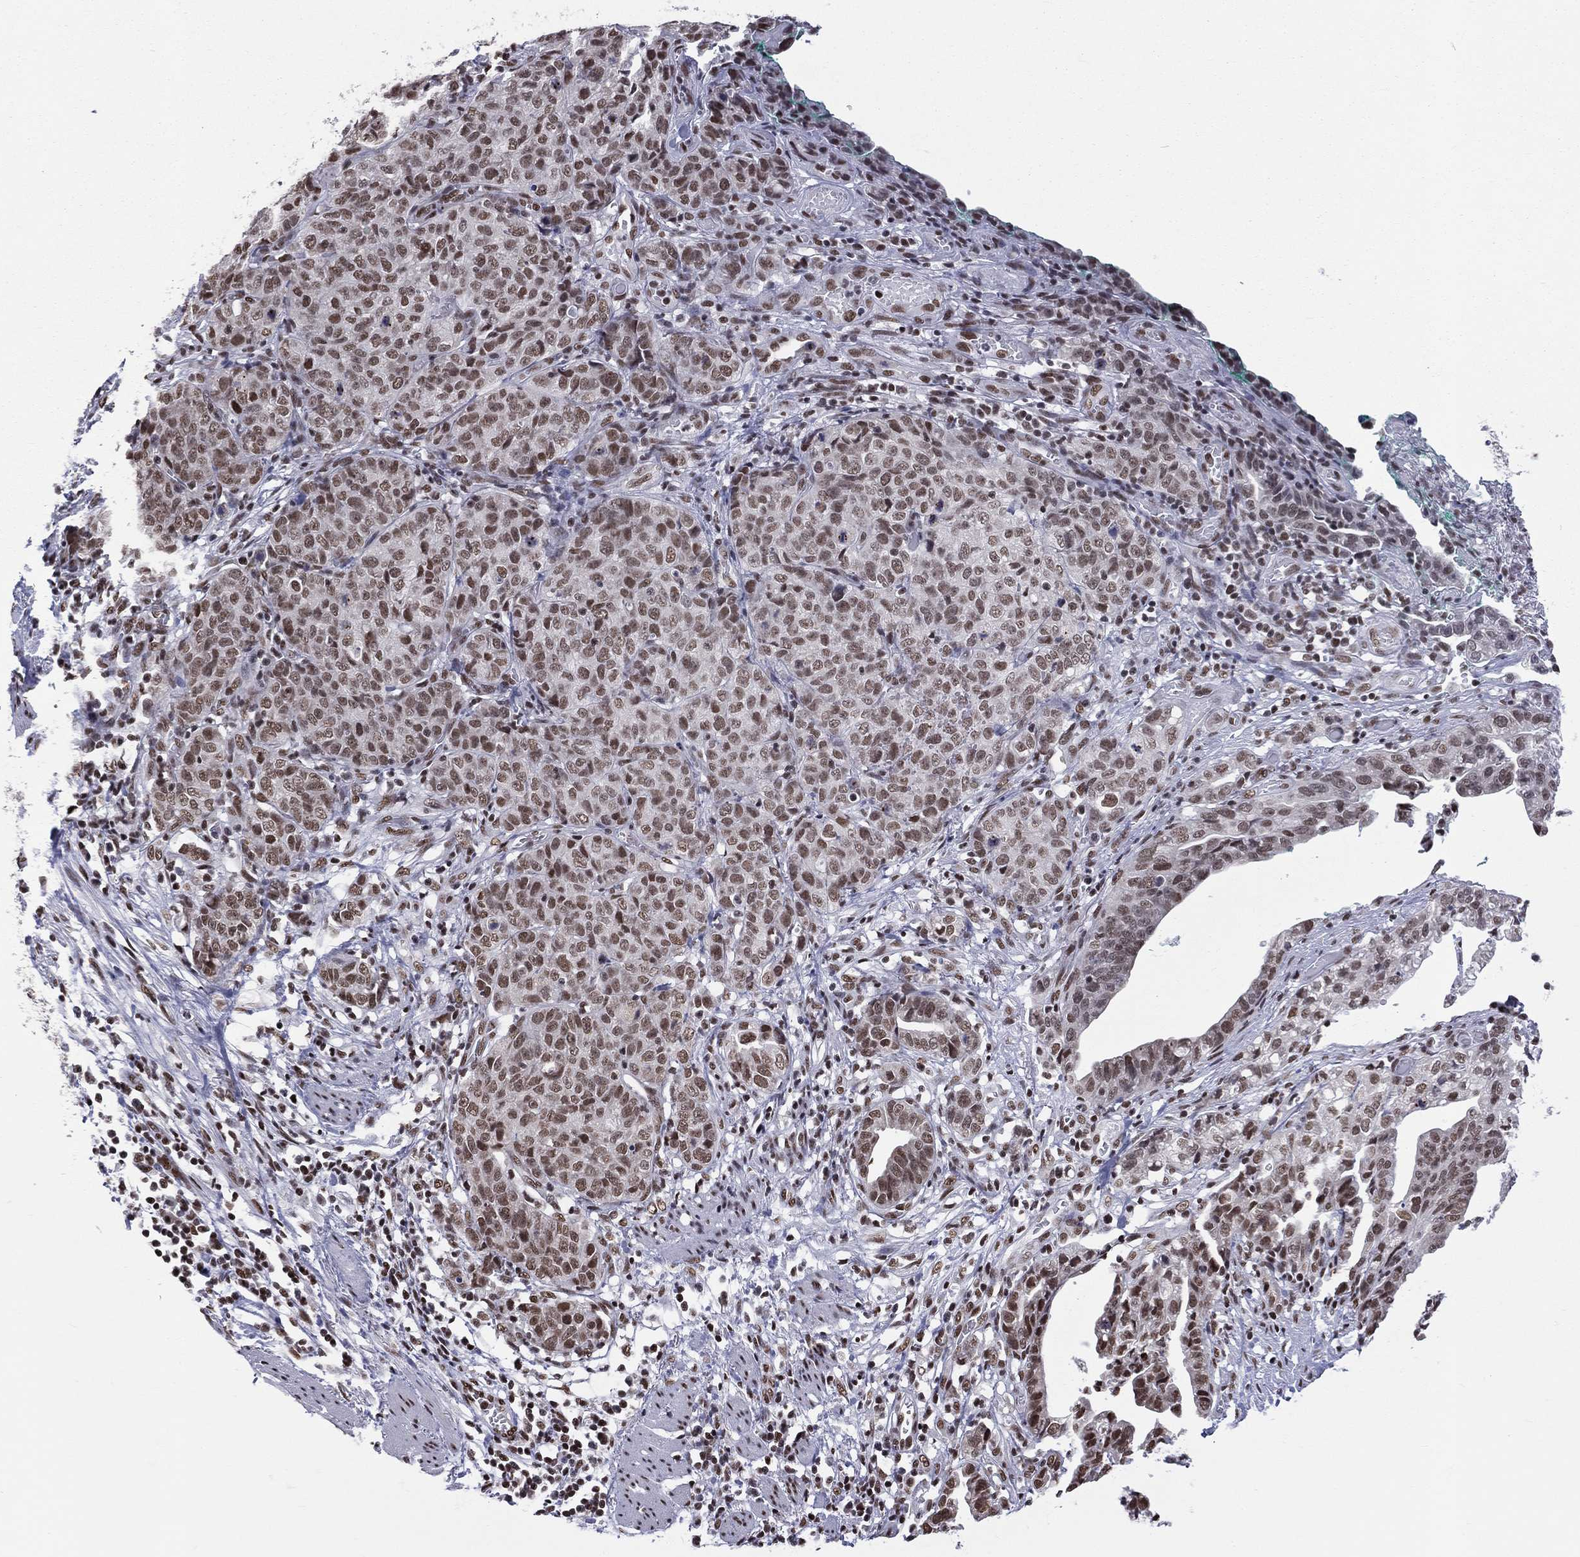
{"staining": {"intensity": "moderate", "quantity": ">75%", "location": "nuclear"}, "tissue": "stomach cancer", "cell_type": "Tumor cells", "image_type": "cancer", "snomed": [{"axis": "morphology", "description": "Adenocarcinoma, NOS"}, {"axis": "topography", "description": "Stomach, upper"}], "caption": "Moderate nuclear protein staining is appreciated in approximately >75% of tumor cells in stomach cancer.", "gene": "ZNF7", "patient": {"sex": "female", "age": 67}}